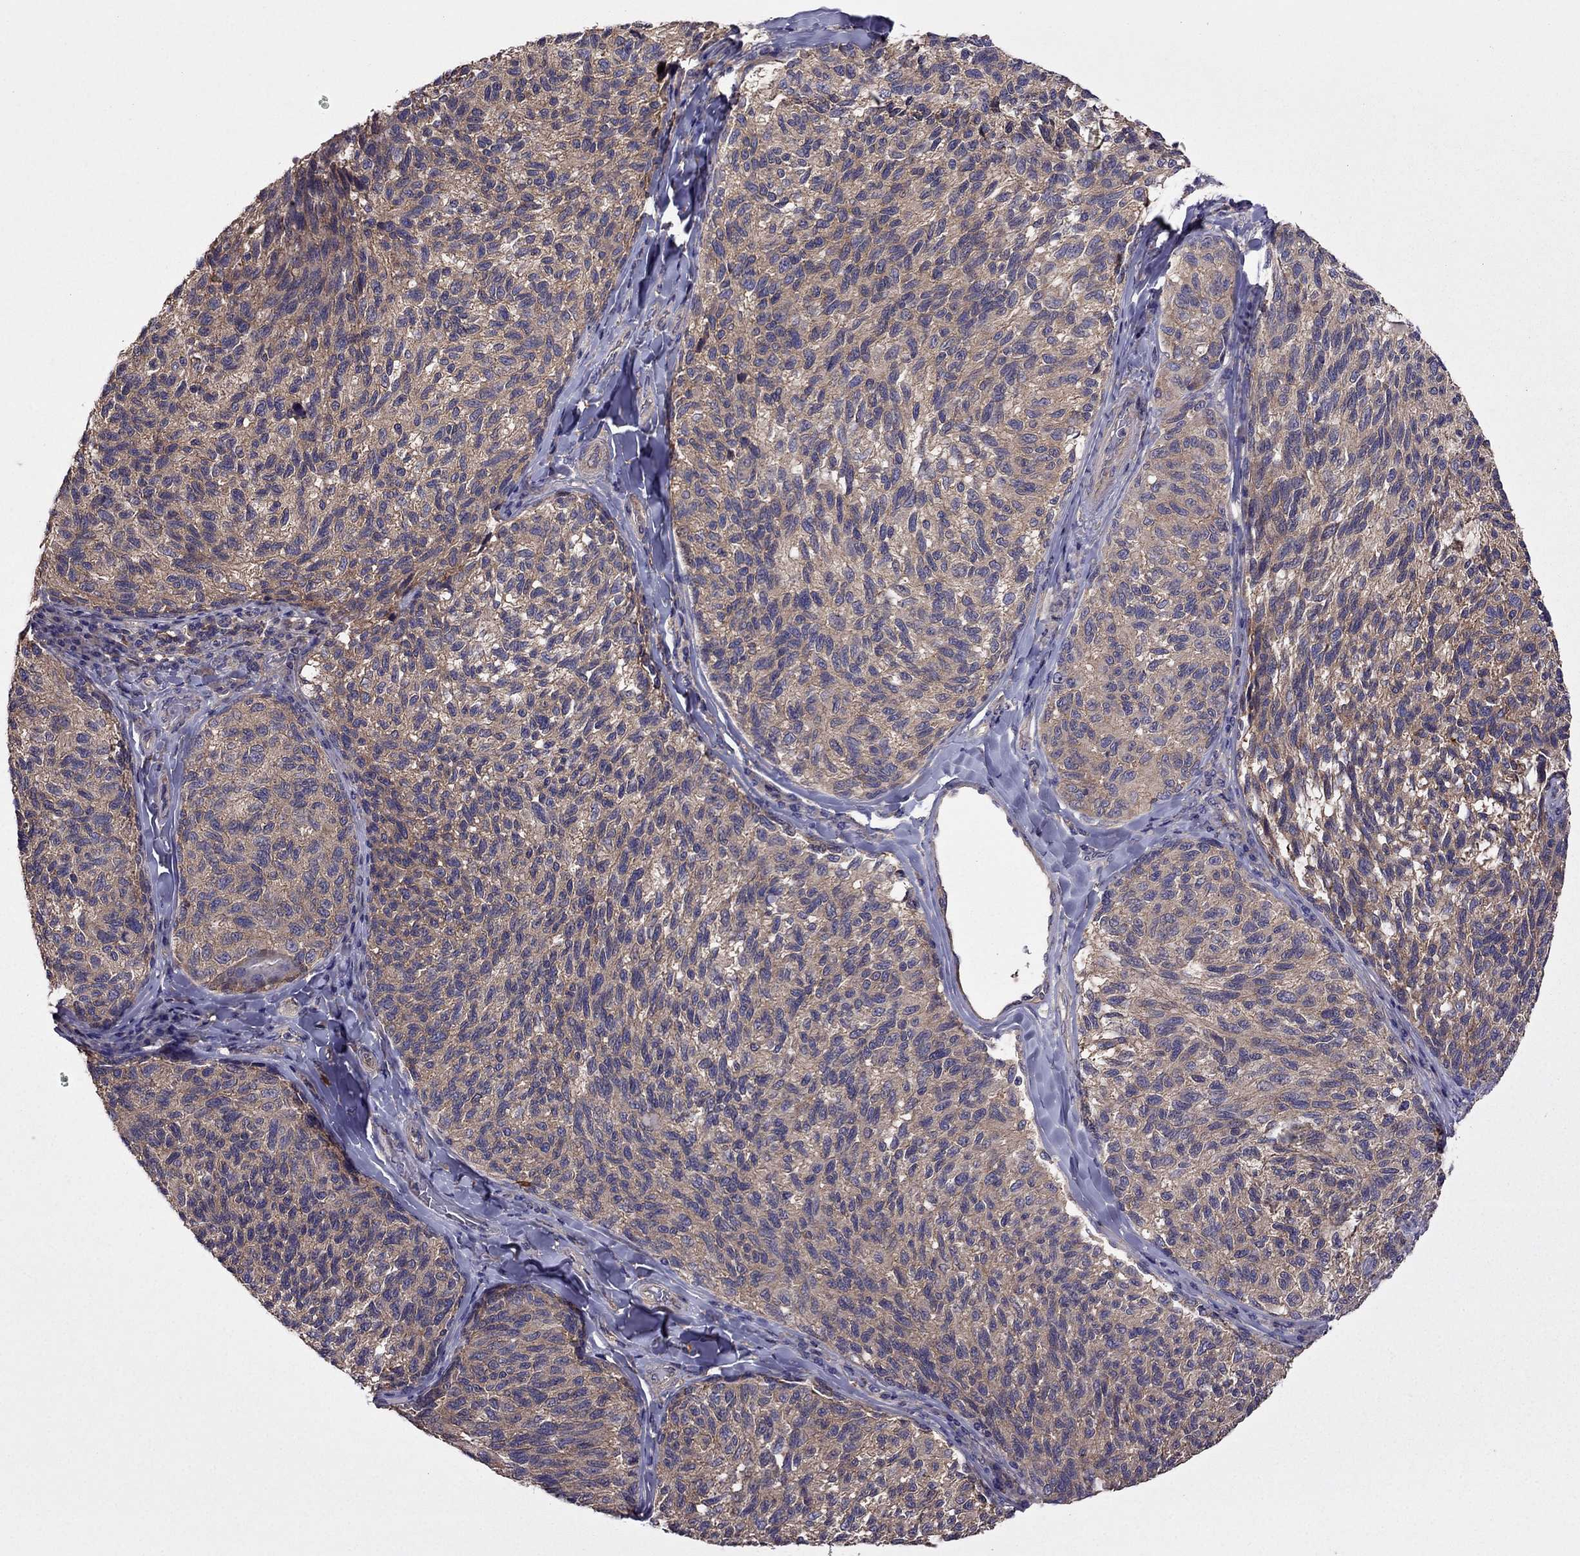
{"staining": {"intensity": "weak", "quantity": ">75%", "location": "cytoplasmic/membranous"}, "tissue": "melanoma", "cell_type": "Tumor cells", "image_type": "cancer", "snomed": [{"axis": "morphology", "description": "Malignant melanoma, NOS"}, {"axis": "topography", "description": "Skin"}], "caption": "Human malignant melanoma stained with a protein marker displays weak staining in tumor cells.", "gene": "ITGB1", "patient": {"sex": "female", "age": 73}}